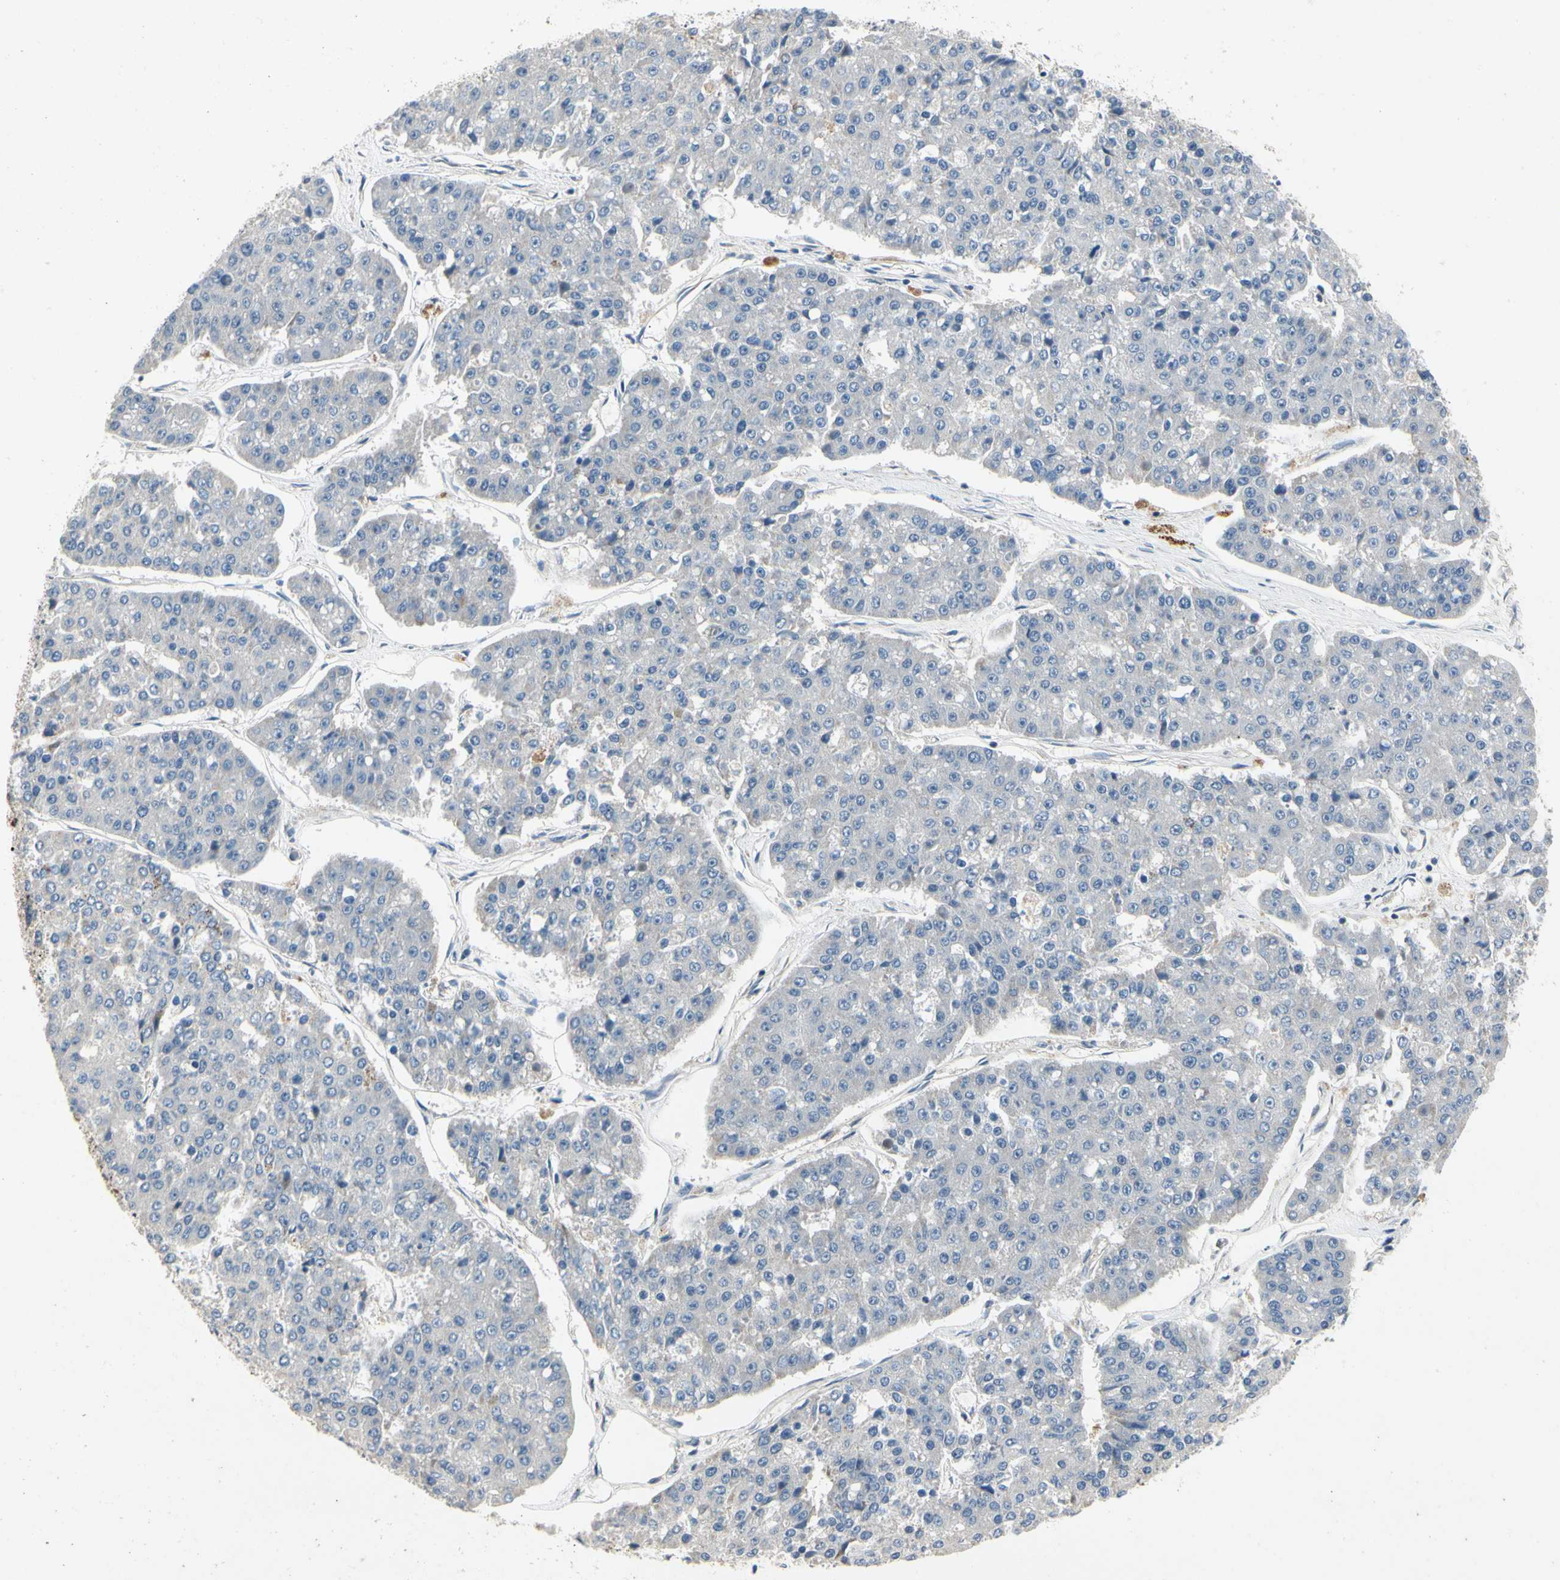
{"staining": {"intensity": "negative", "quantity": "none", "location": "none"}, "tissue": "pancreatic cancer", "cell_type": "Tumor cells", "image_type": "cancer", "snomed": [{"axis": "morphology", "description": "Adenocarcinoma, NOS"}, {"axis": "topography", "description": "Pancreas"}], "caption": "Immunohistochemical staining of pancreatic cancer reveals no significant expression in tumor cells.", "gene": "ALPL", "patient": {"sex": "male", "age": 50}}